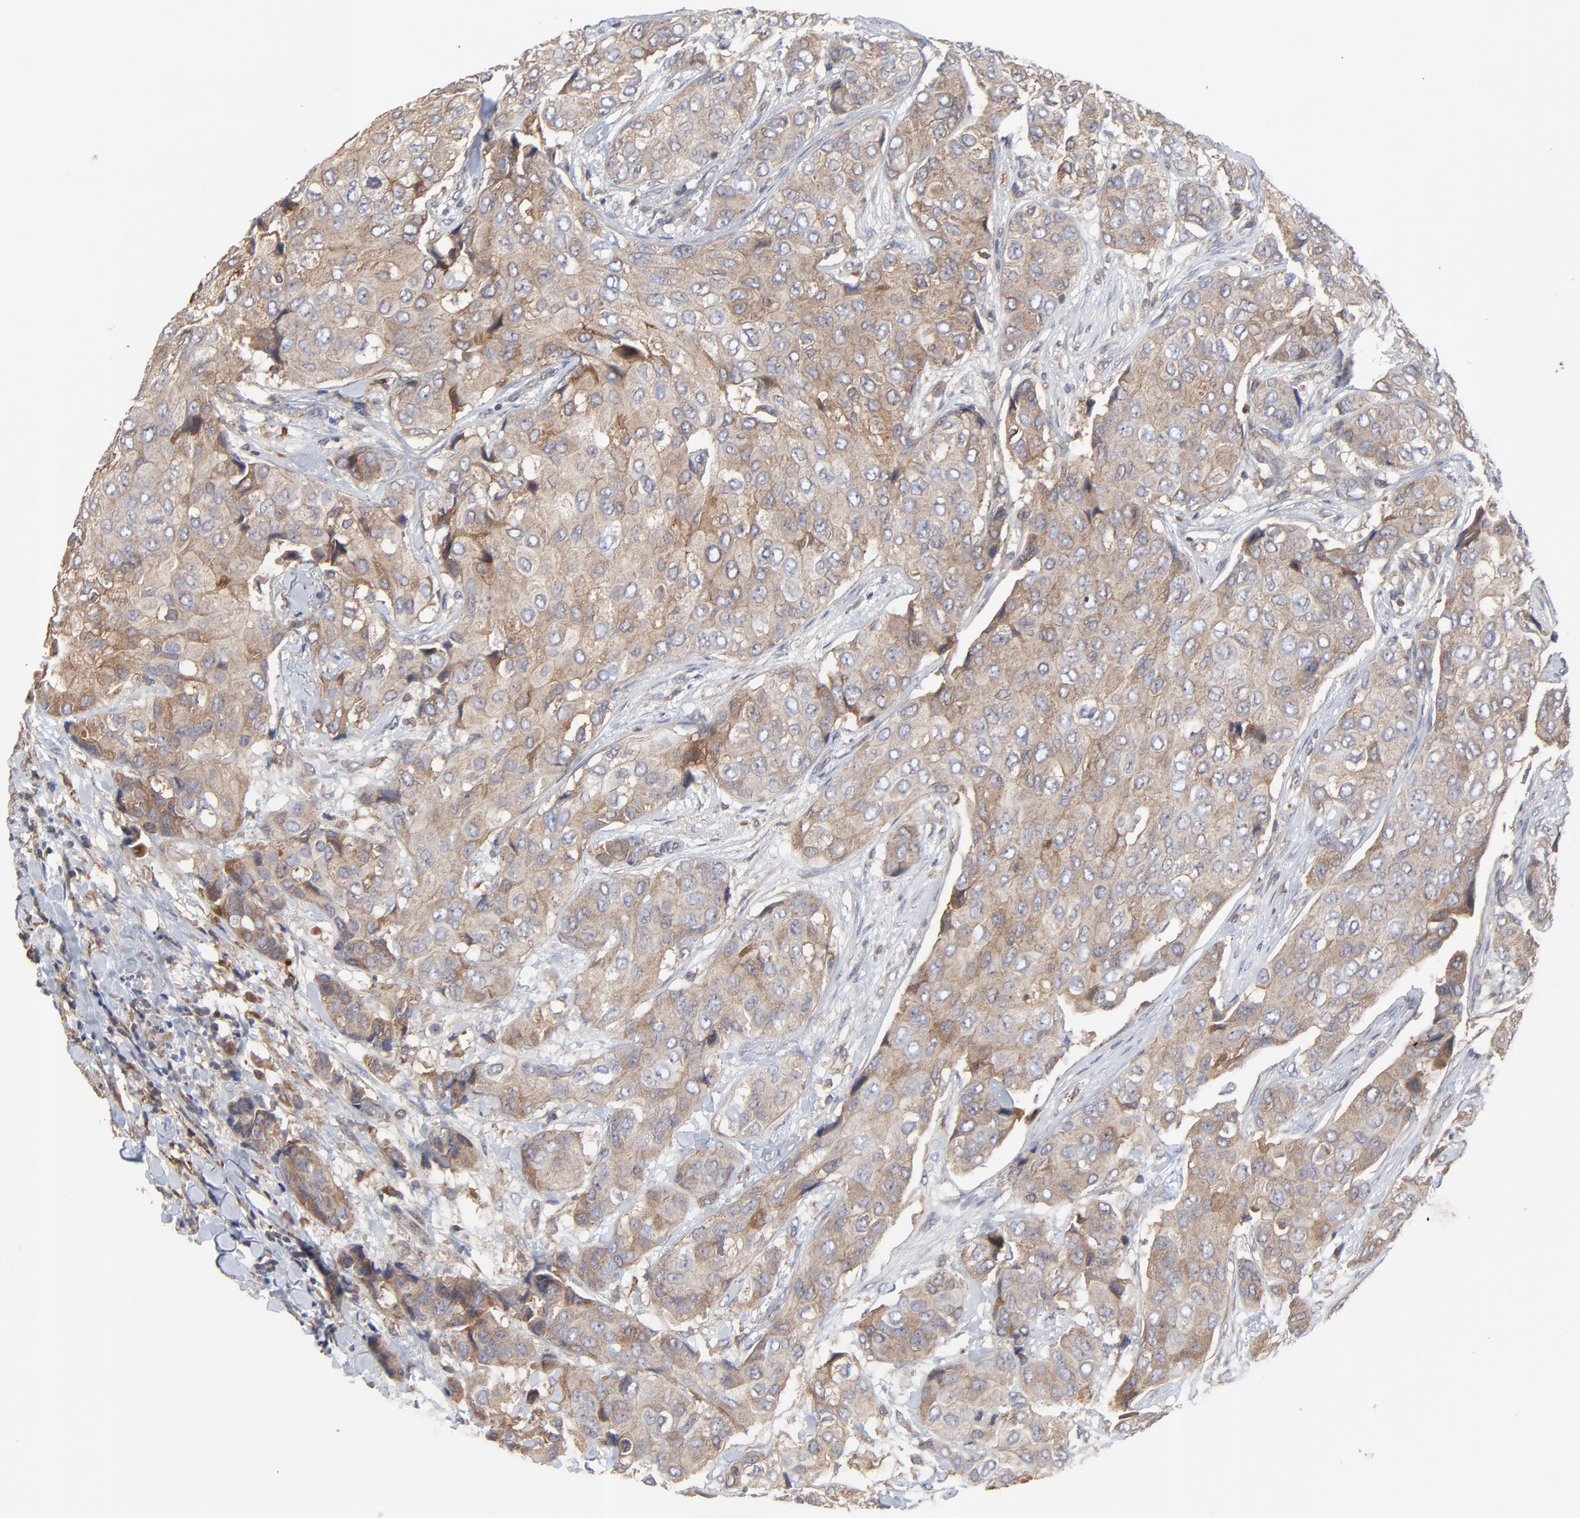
{"staining": {"intensity": "moderate", "quantity": ">75%", "location": "cytoplasmic/membranous"}, "tissue": "breast cancer", "cell_type": "Tumor cells", "image_type": "cancer", "snomed": [{"axis": "morphology", "description": "Duct carcinoma"}, {"axis": "topography", "description": "Breast"}], "caption": "Immunohistochemical staining of human infiltrating ductal carcinoma (breast) exhibits medium levels of moderate cytoplasmic/membranous protein expression in approximately >75% of tumor cells.", "gene": "RAB9A", "patient": {"sex": "female", "age": 68}}